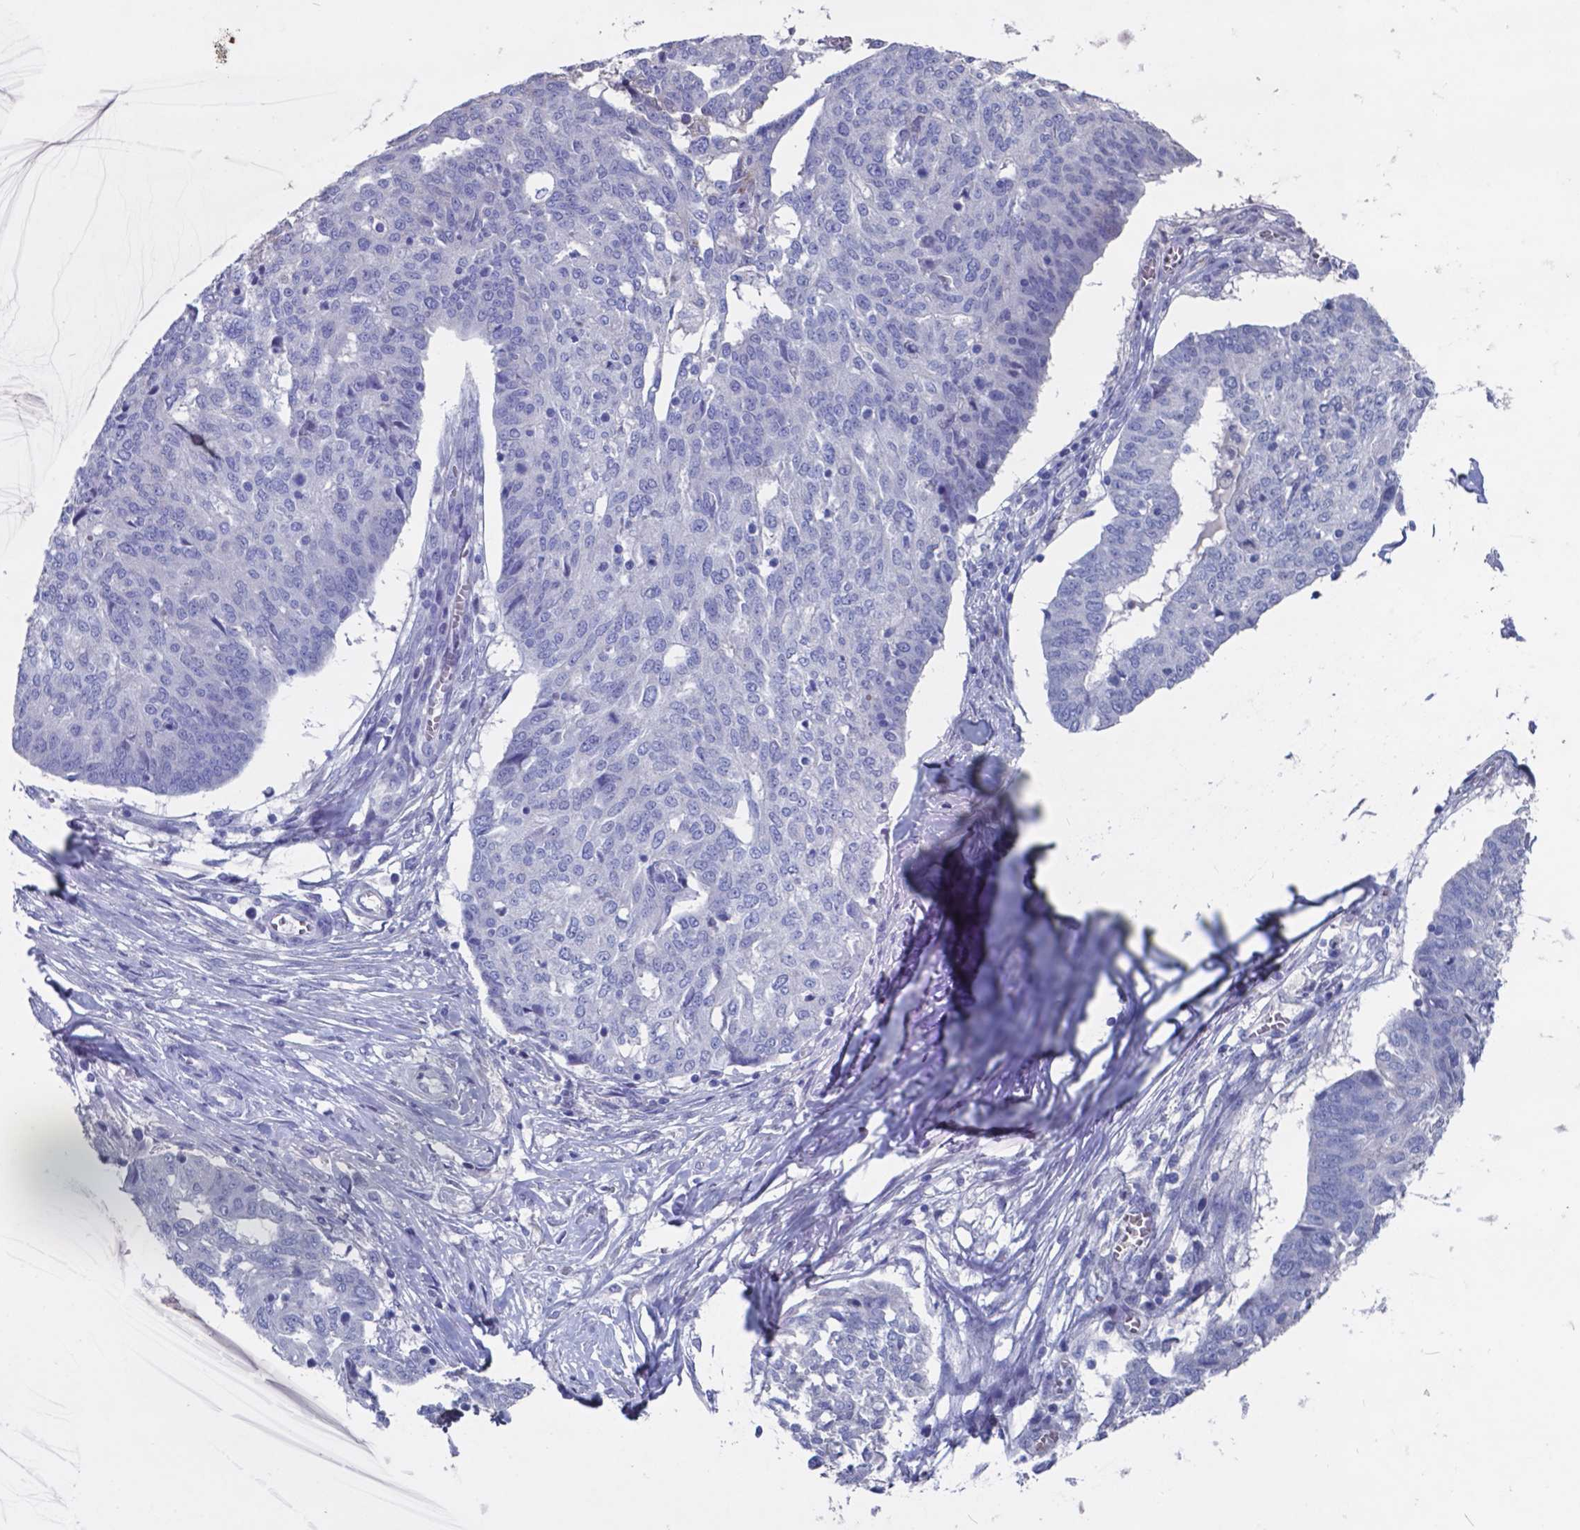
{"staining": {"intensity": "negative", "quantity": "none", "location": "none"}, "tissue": "ovarian cancer", "cell_type": "Tumor cells", "image_type": "cancer", "snomed": [{"axis": "morphology", "description": "Cystadenocarcinoma, serous, NOS"}, {"axis": "topography", "description": "Ovary"}], "caption": "A micrograph of human ovarian cancer is negative for staining in tumor cells.", "gene": "TTR", "patient": {"sex": "female", "age": 67}}